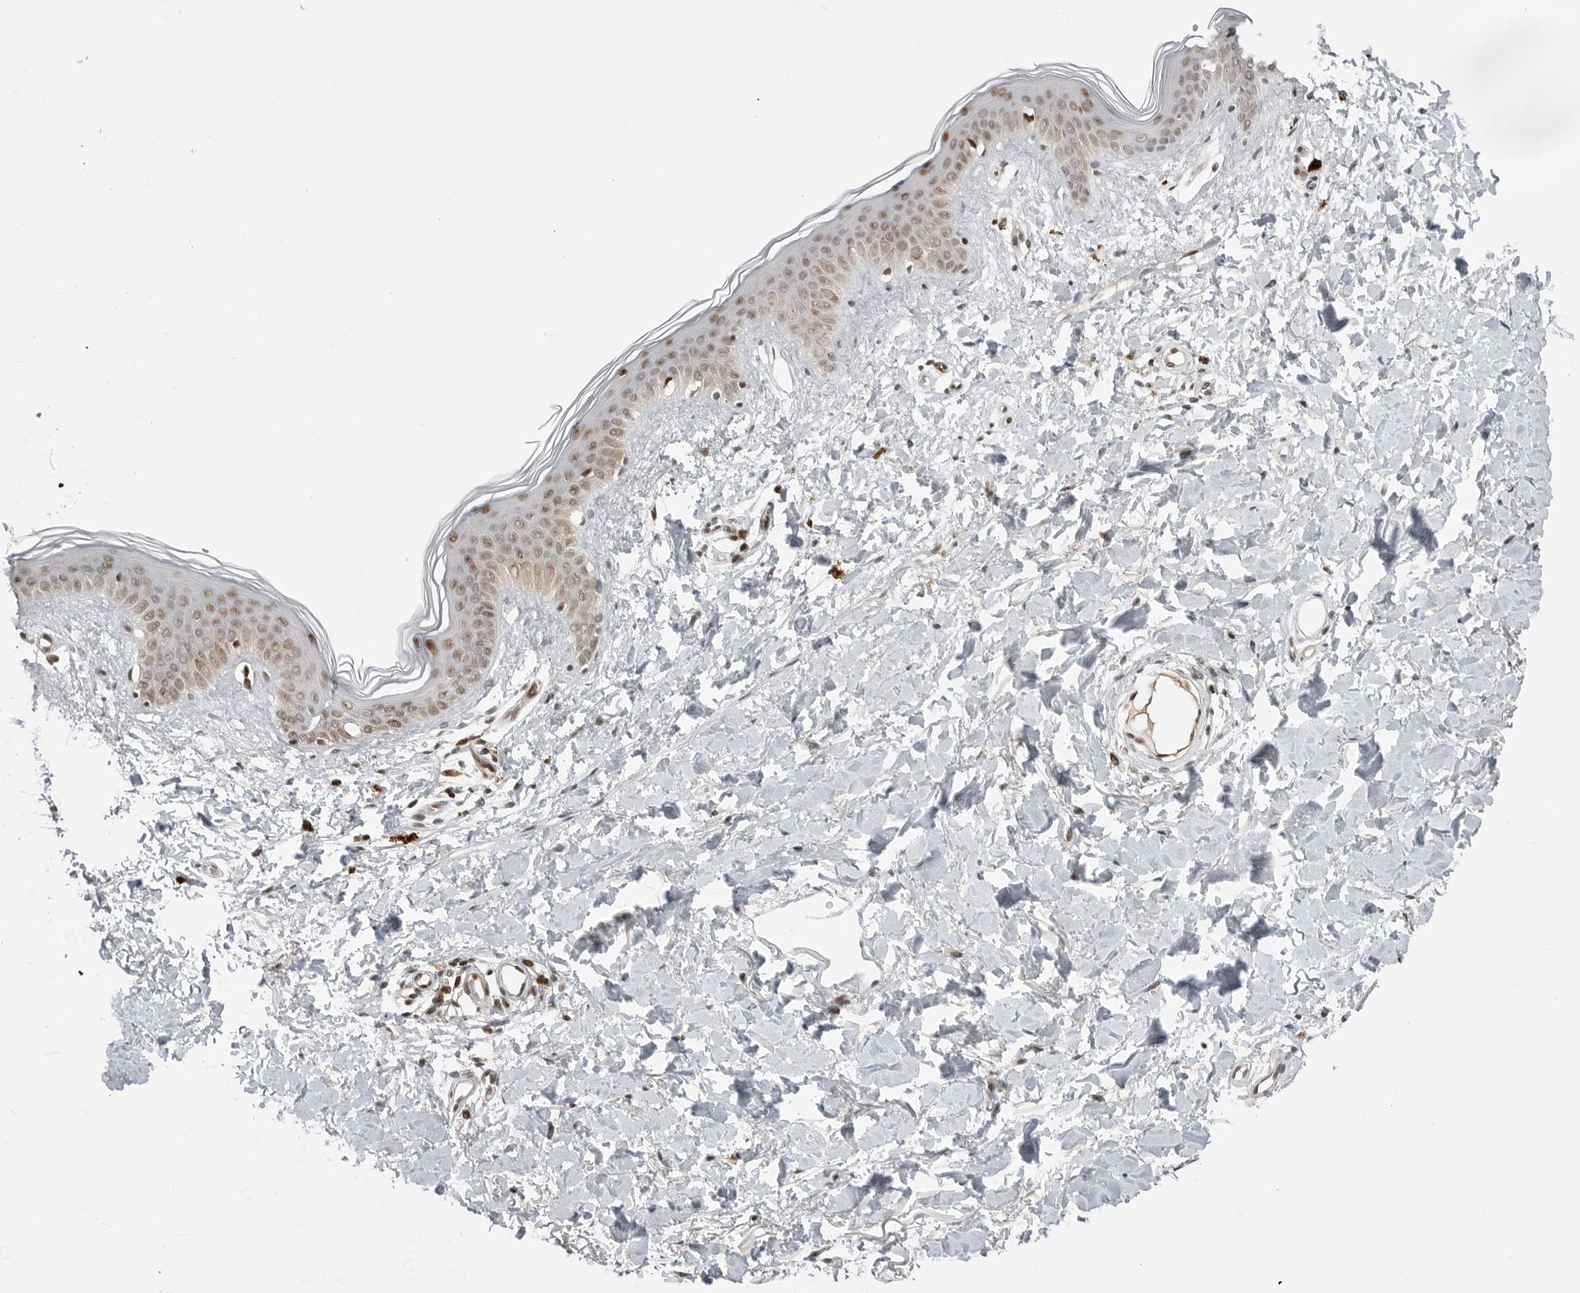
{"staining": {"intensity": "negative", "quantity": "none", "location": "none"}, "tissue": "skin", "cell_type": "Fibroblasts", "image_type": "normal", "snomed": [{"axis": "morphology", "description": "Normal tissue, NOS"}, {"axis": "topography", "description": "Skin"}], "caption": "DAB (3,3'-diaminobenzidine) immunohistochemical staining of normal skin reveals no significant expression in fibroblasts.", "gene": "C8orf33", "patient": {"sex": "female", "age": 46}}